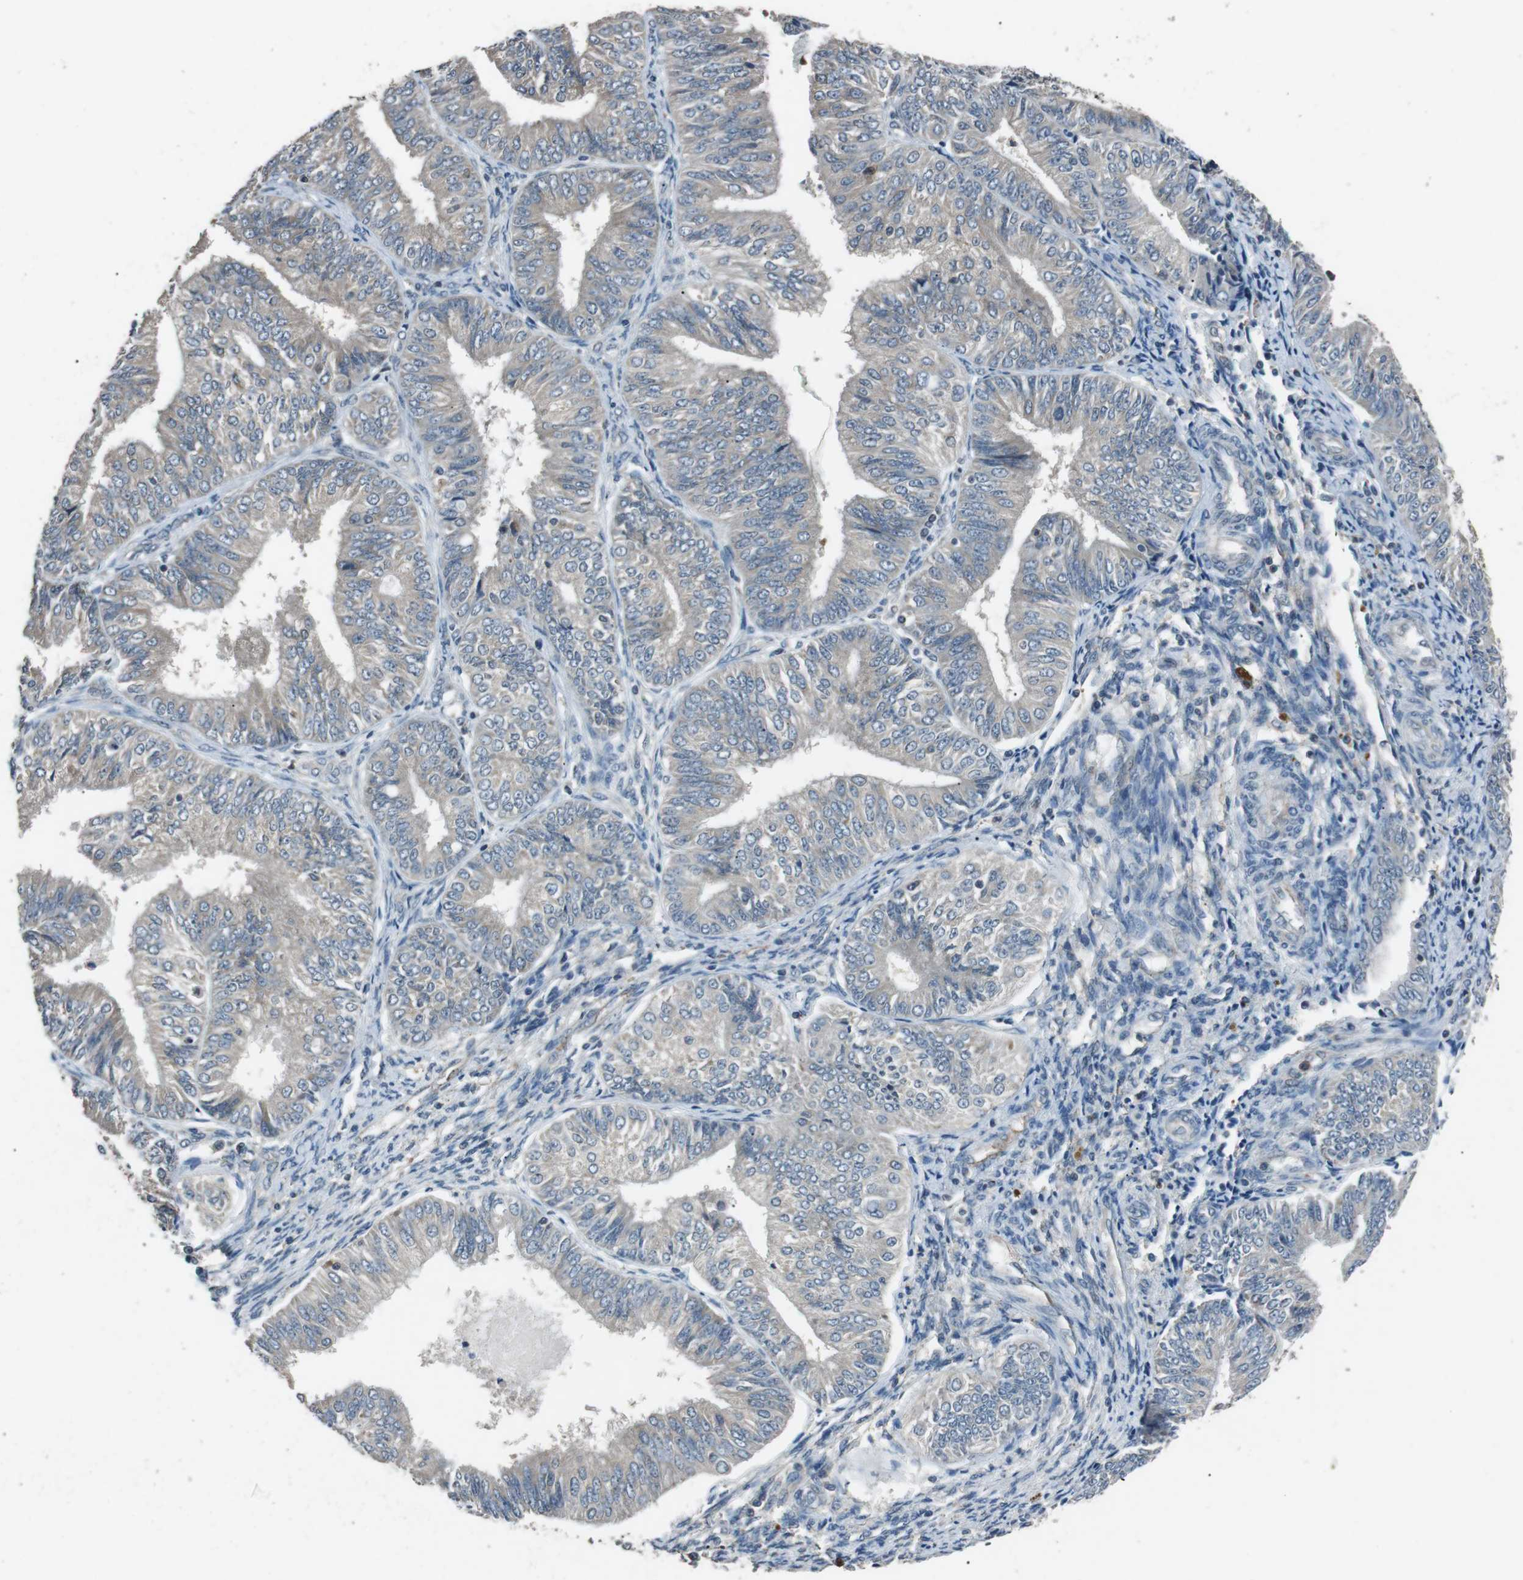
{"staining": {"intensity": "weak", "quantity": "<25%", "location": "cytoplasmic/membranous"}, "tissue": "endometrial cancer", "cell_type": "Tumor cells", "image_type": "cancer", "snomed": [{"axis": "morphology", "description": "Adenocarcinoma, NOS"}, {"axis": "topography", "description": "Uterus"}], "caption": "Protein analysis of endometrial cancer demonstrates no significant staining in tumor cells.", "gene": "NEK7", "patient": {"sex": "female", "age": 60}}